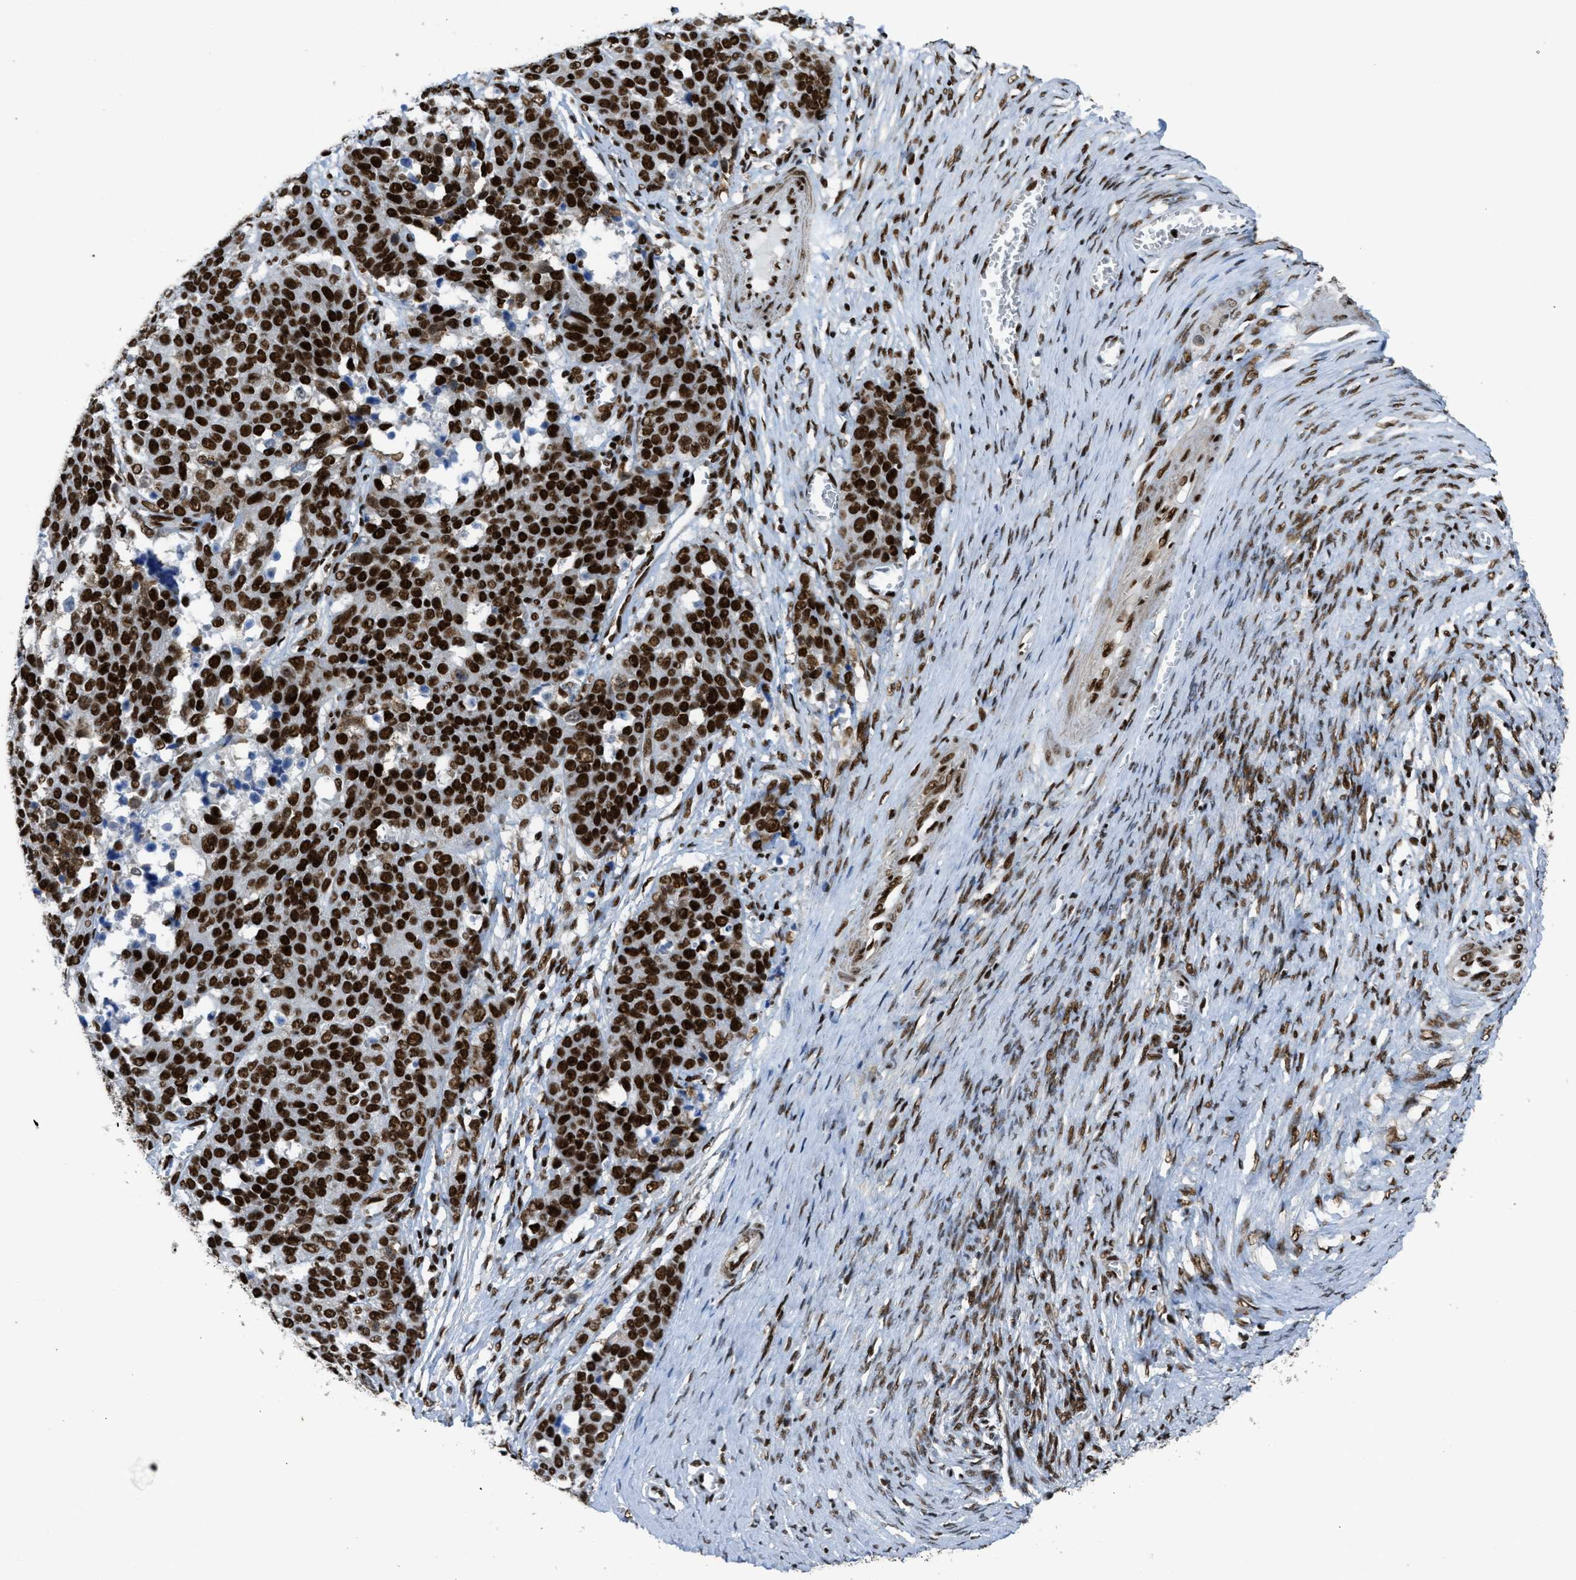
{"staining": {"intensity": "strong", "quantity": ">75%", "location": "nuclear"}, "tissue": "ovarian cancer", "cell_type": "Tumor cells", "image_type": "cancer", "snomed": [{"axis": "morphology", "description": "Cystadenocarcinoma, serous, NOS"}, {"axis": "topography", "description": "Ovary"}], "caption": "Strong nuclear protein expression is present in approximately >75% of tumor cells in ovarian cancer.", "gene": "ZNF207", "patient": {"sex": "female", "age": 44}}